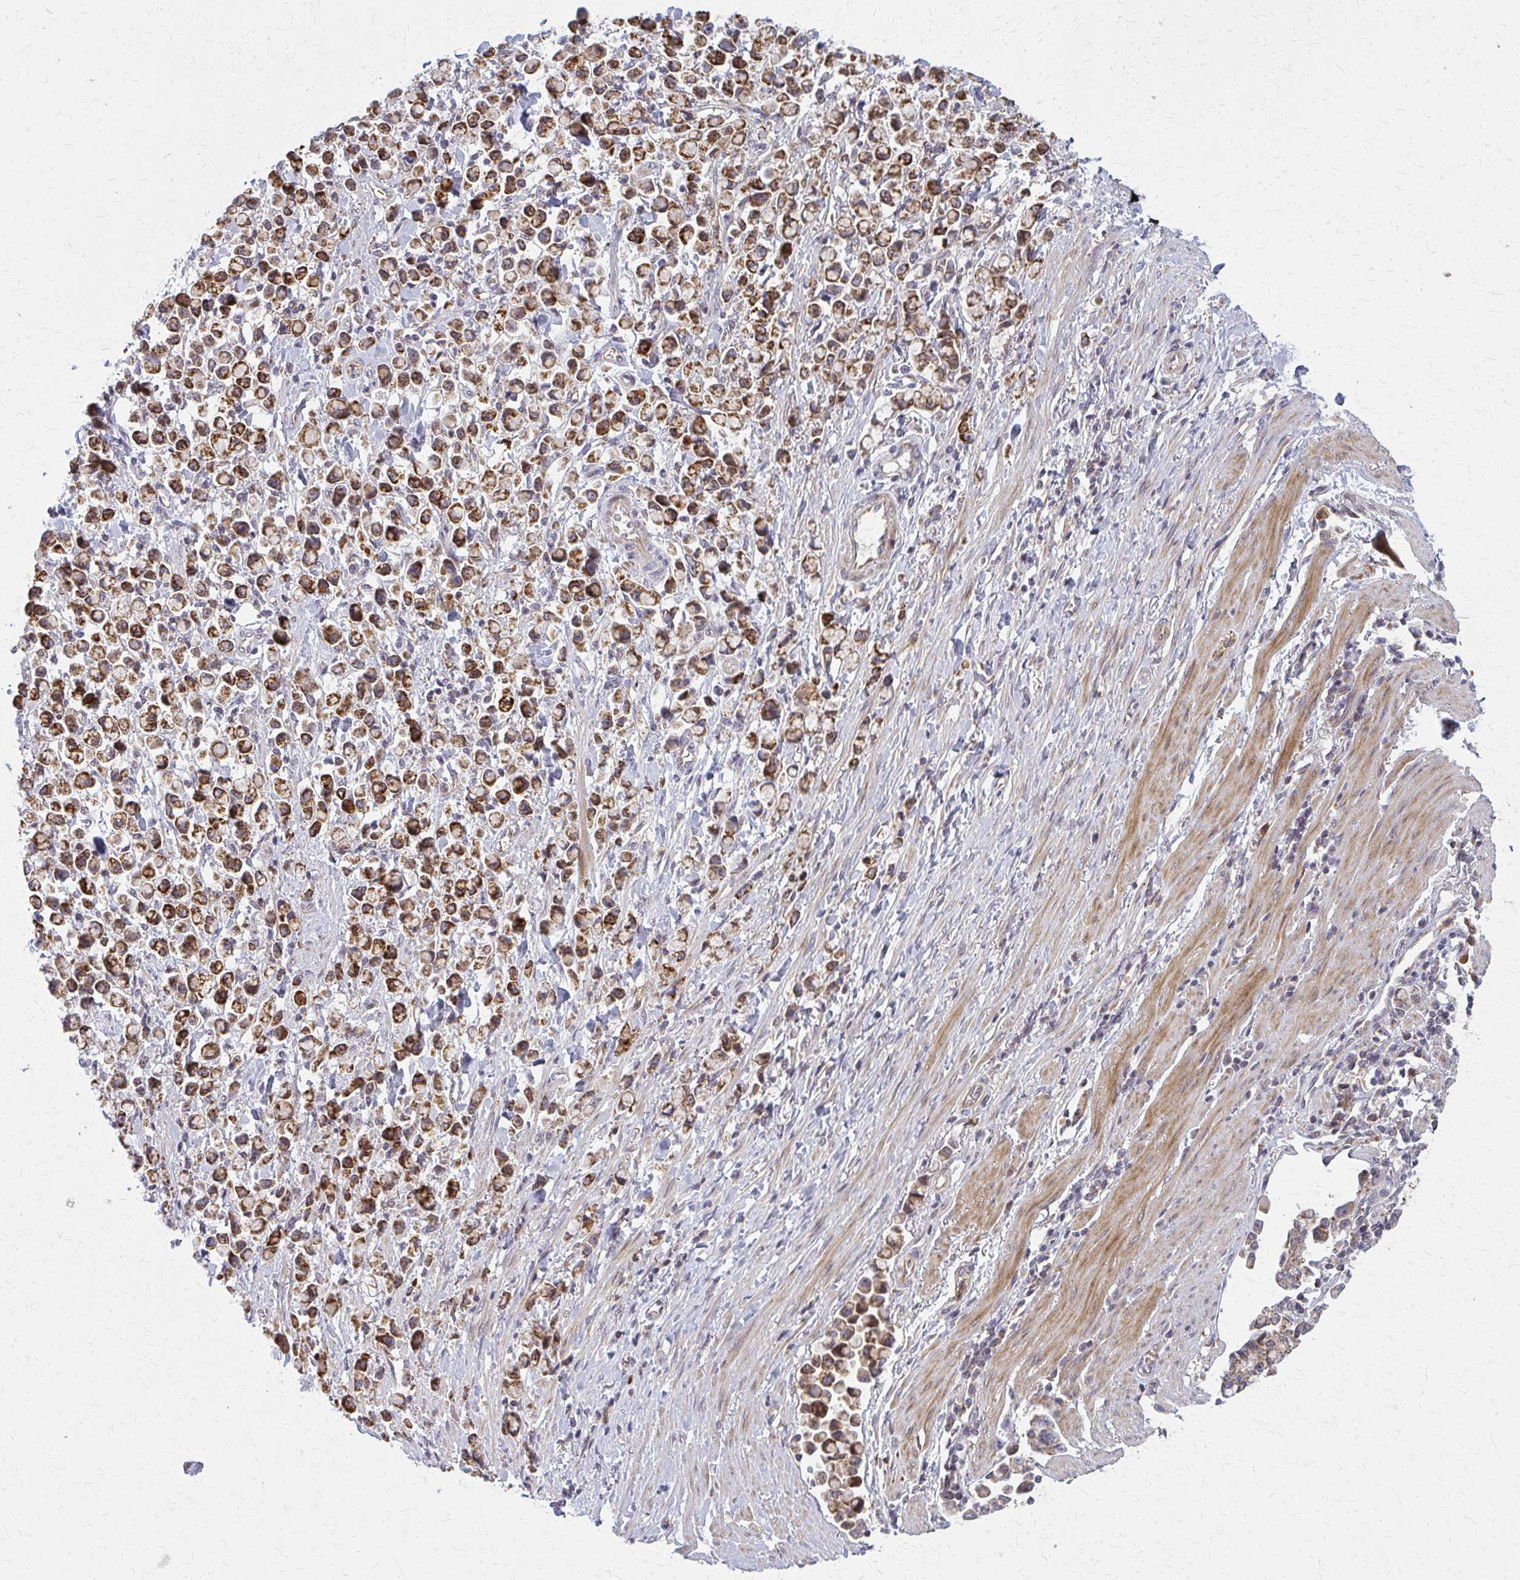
{"staining": {"intensity": "strong", "quantity": ">75%", "location": "cytoplasmic/membranous"}, "tissue": "stomach cancer", "cell_type": "Tumor cells", "image_type": "cancer", "snomed": [{"axis": "morphology", "description": "Adenocarcinoma, NOS"}, {"axis": "topography", "description": "Stomach"}], "caption": "Protein expression analysis of stomach cancer displays strong cytoplasmic/membranous staining in approximately >75% of tumor cells.", "gene": "MCCC1", "patient": {"sex": "female", "age": 81}}